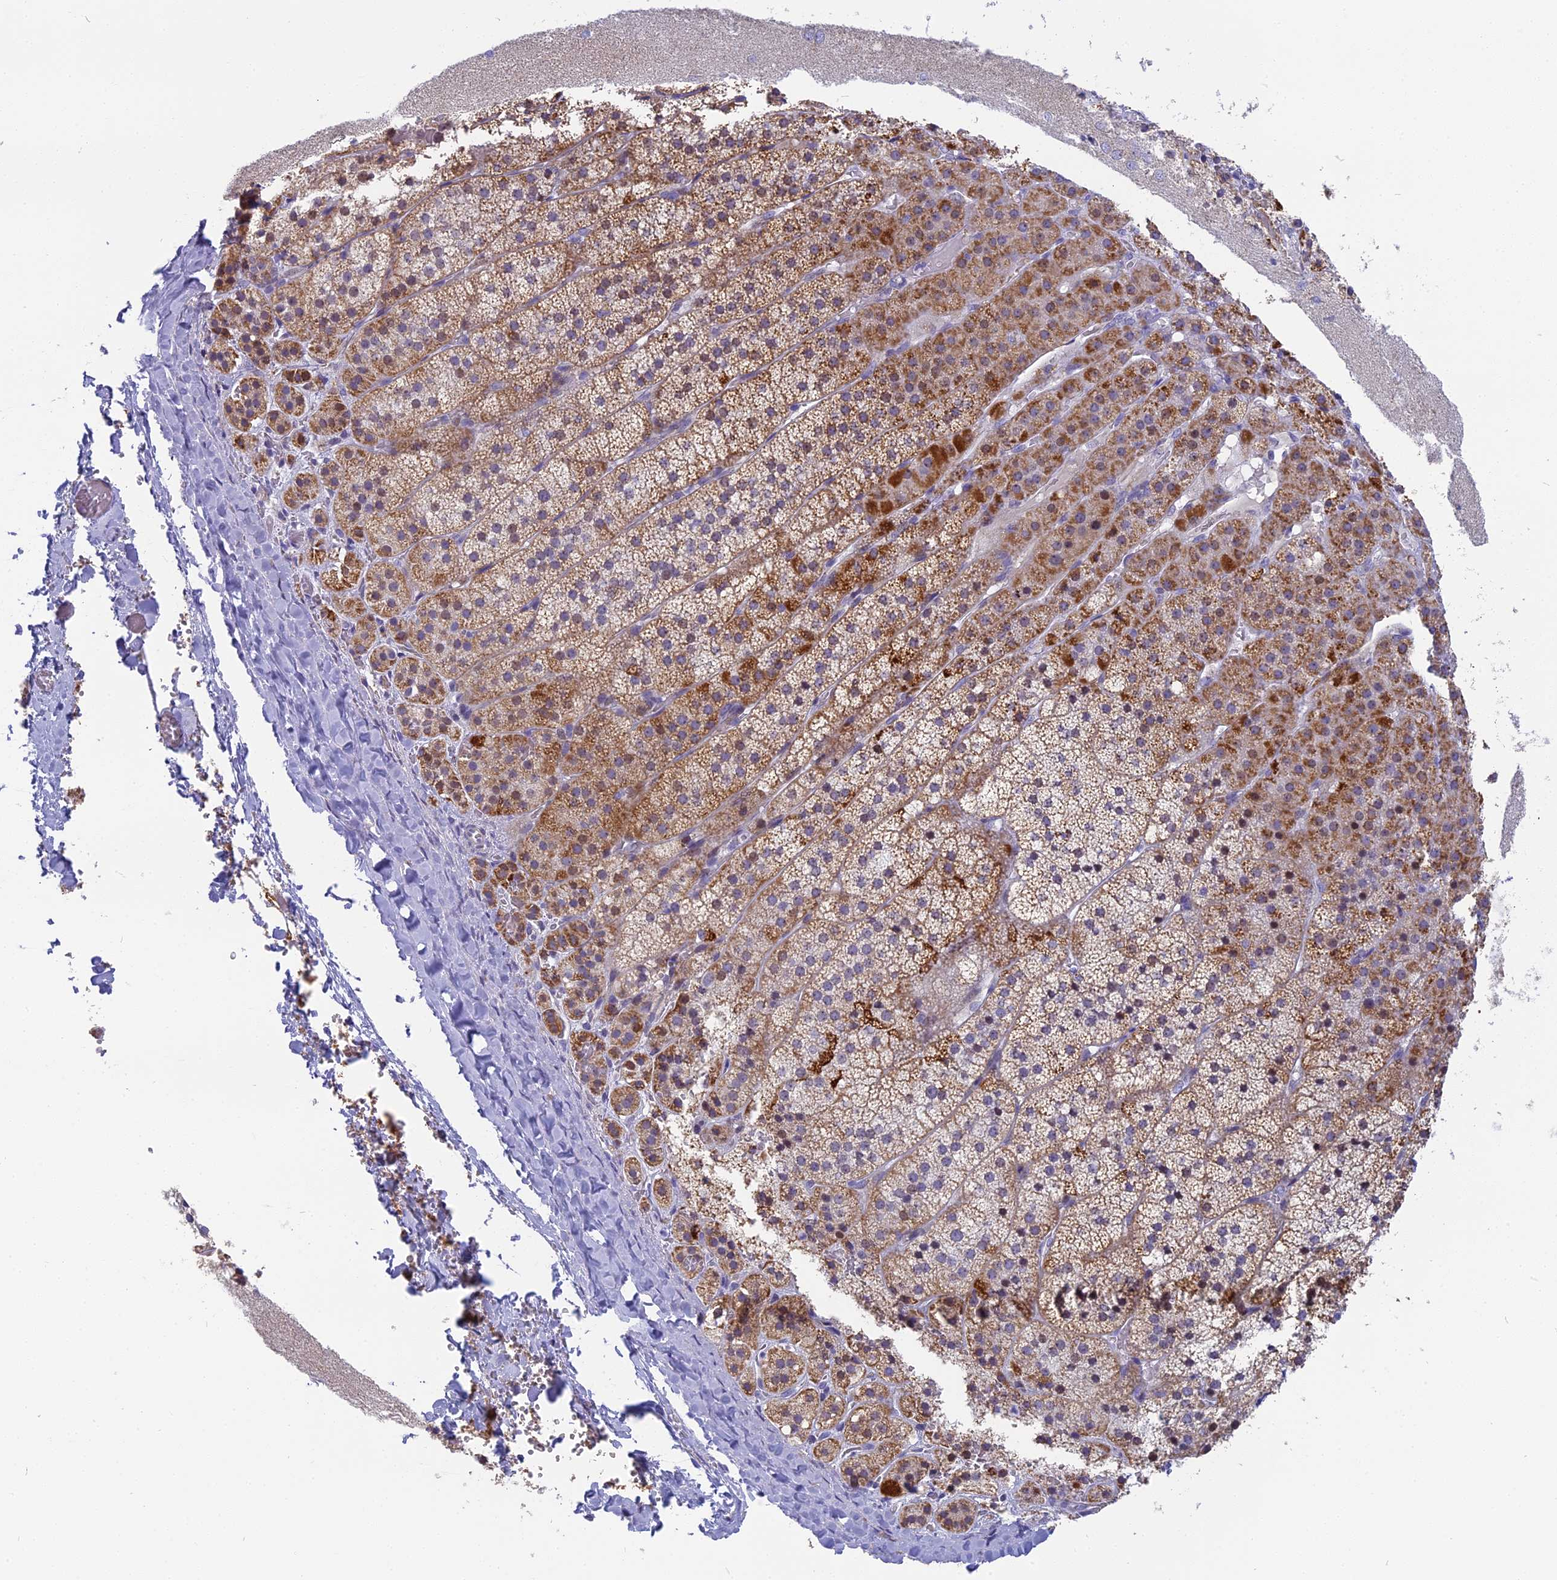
{"staining": {"intensity": "moderate", "quantity": "25%-75%", "location": "cytoplasmic/membranous"}, "tissue": "adrenal gland", "cell_type": "Glandular cells", "image_type": "normal", "snomed": [{"axis": "morphology", "description": "Normal tissue, NOS"}, {"axis": "topography", "description": "Adrenal gland"}], "caption": "Protein staining by immunohistochemistry (IHC) demonstrates moderate cytoplasmic/membranous expression in about 25%-75% of glandular cells in benign adrenal gland.", "gene": "DTWD1", "patient": {"sex": "female", "age": 44}}